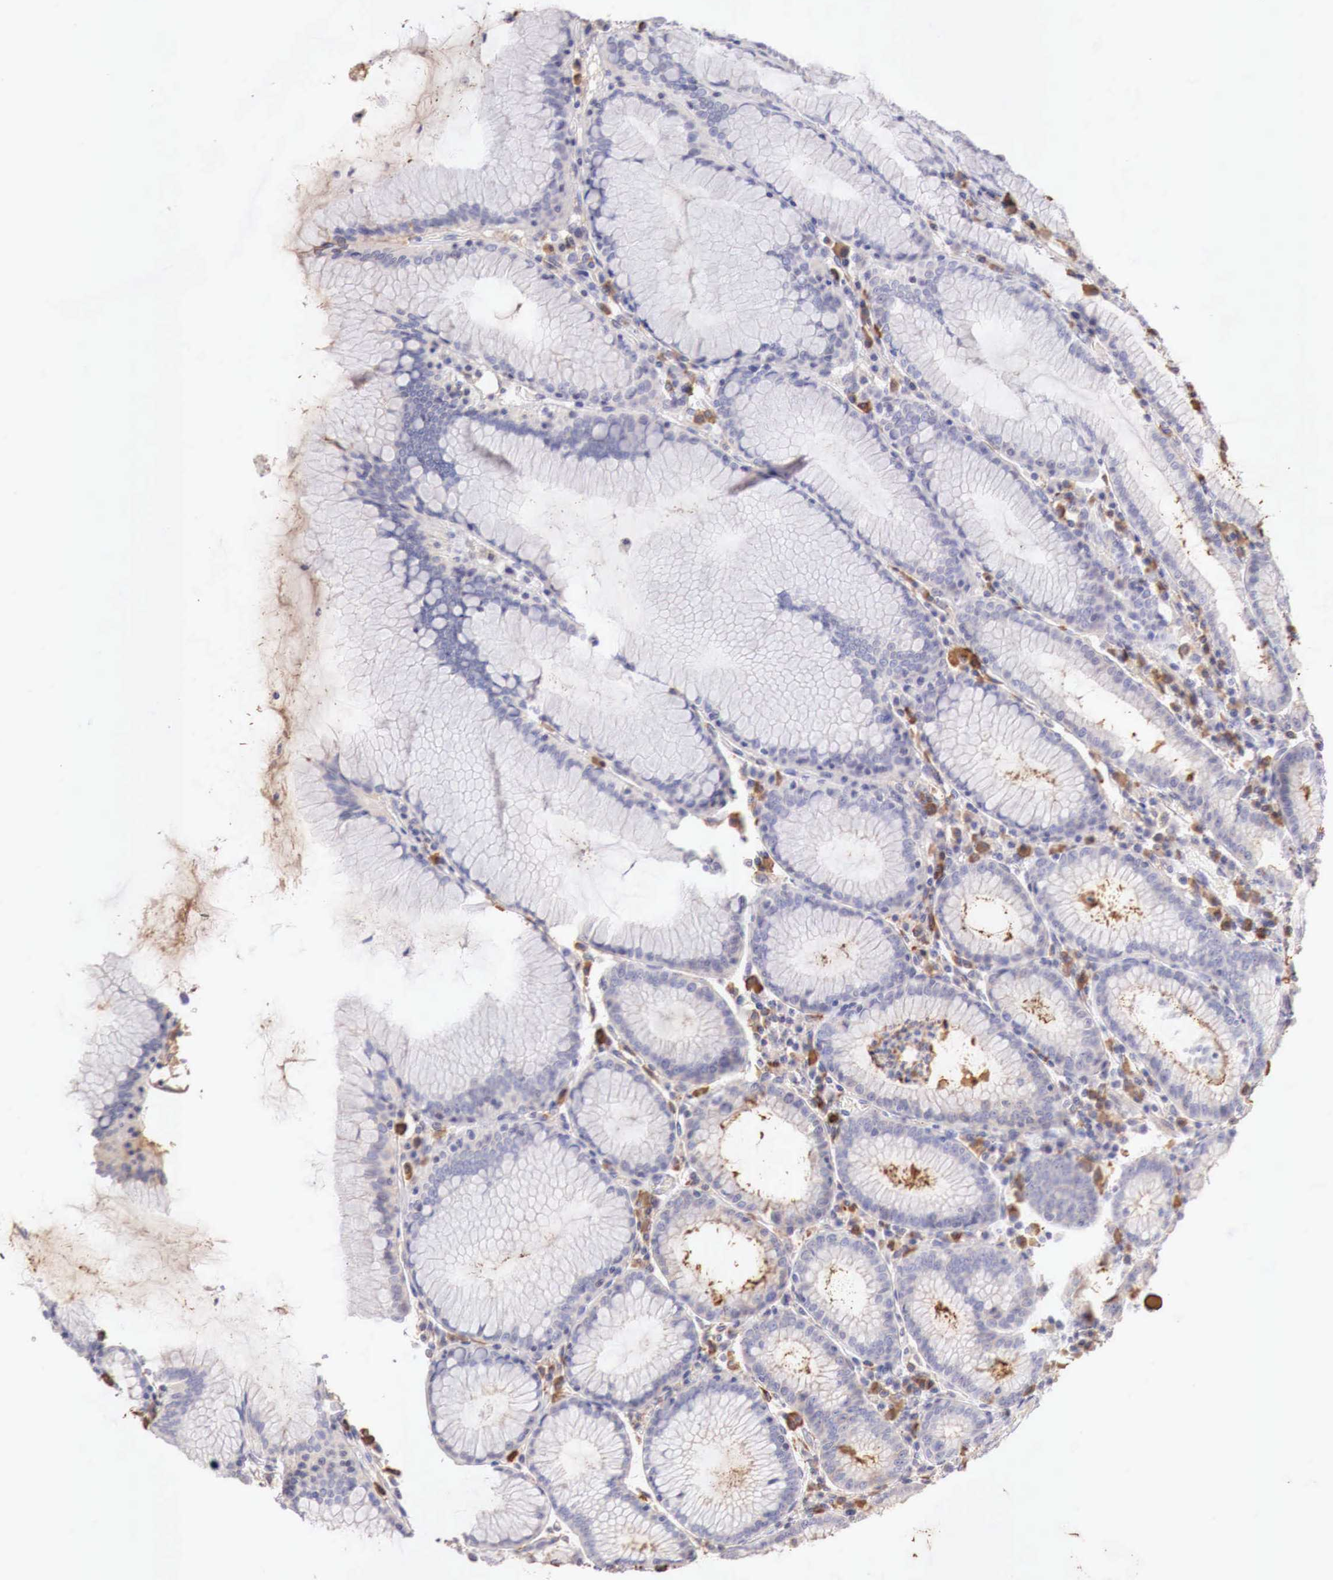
{"staining": {"intensity": "moderate", "quantity": "25%-75%", "location": "cytoplasmic/membranous"}, "tissue": "stomach", "cell_type": "Glandular cells", "image_type": "normal", "snomed": [{"axis": "morphology", "description": "Normal tissue, NOS"}, {"axis": "topography", "description": "Stomach, lower"}], "caption": "Immunohistochemical staining of unremarkable stomach shows moderate cytoplasmic/membranous protein positivity in about 25%-75% of glandular cells.", "gene": "XPNPEP2", "patient": {"sex": "female", "age": 43}}